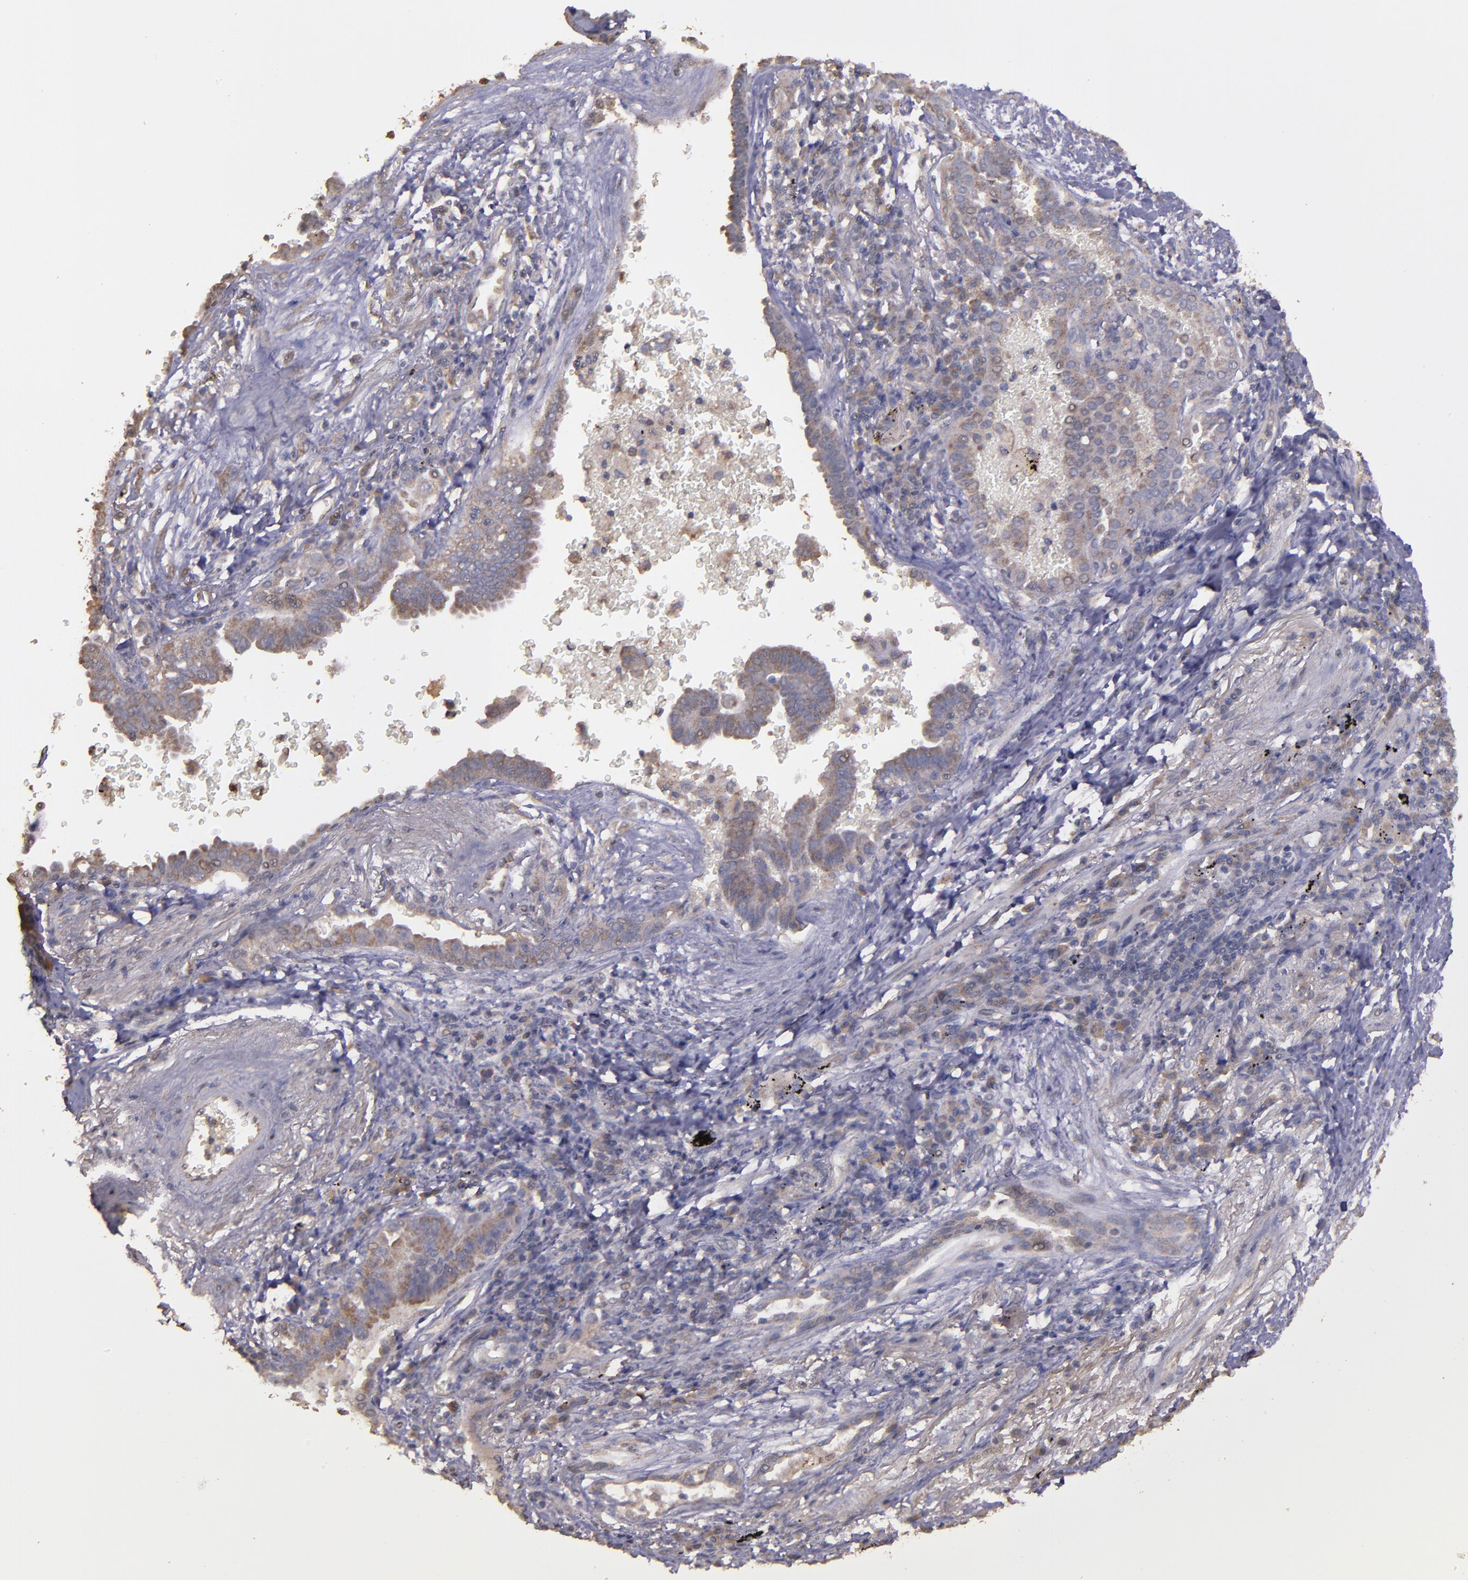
{"staining": {"intensity": "weak", "quantity": ">75%", "location": "cytoplasmic/membranous"}, "tissue": "lung cancer", "cell_type": "Tumor cells", "image_type": "cancer", "snomed": [{"axis": "morphology", "description": "Adenocarcinoma, NOS"}, {"axis": "topography", "description": "Lung"}], "caption": "Weak cytoplasmic/membranous protein expression is appreciated in about >75% of tumor cells in adenocarcinoma (lung).", "gene": "HECTD1", "patient": {"sex": "female", "age": 64}}